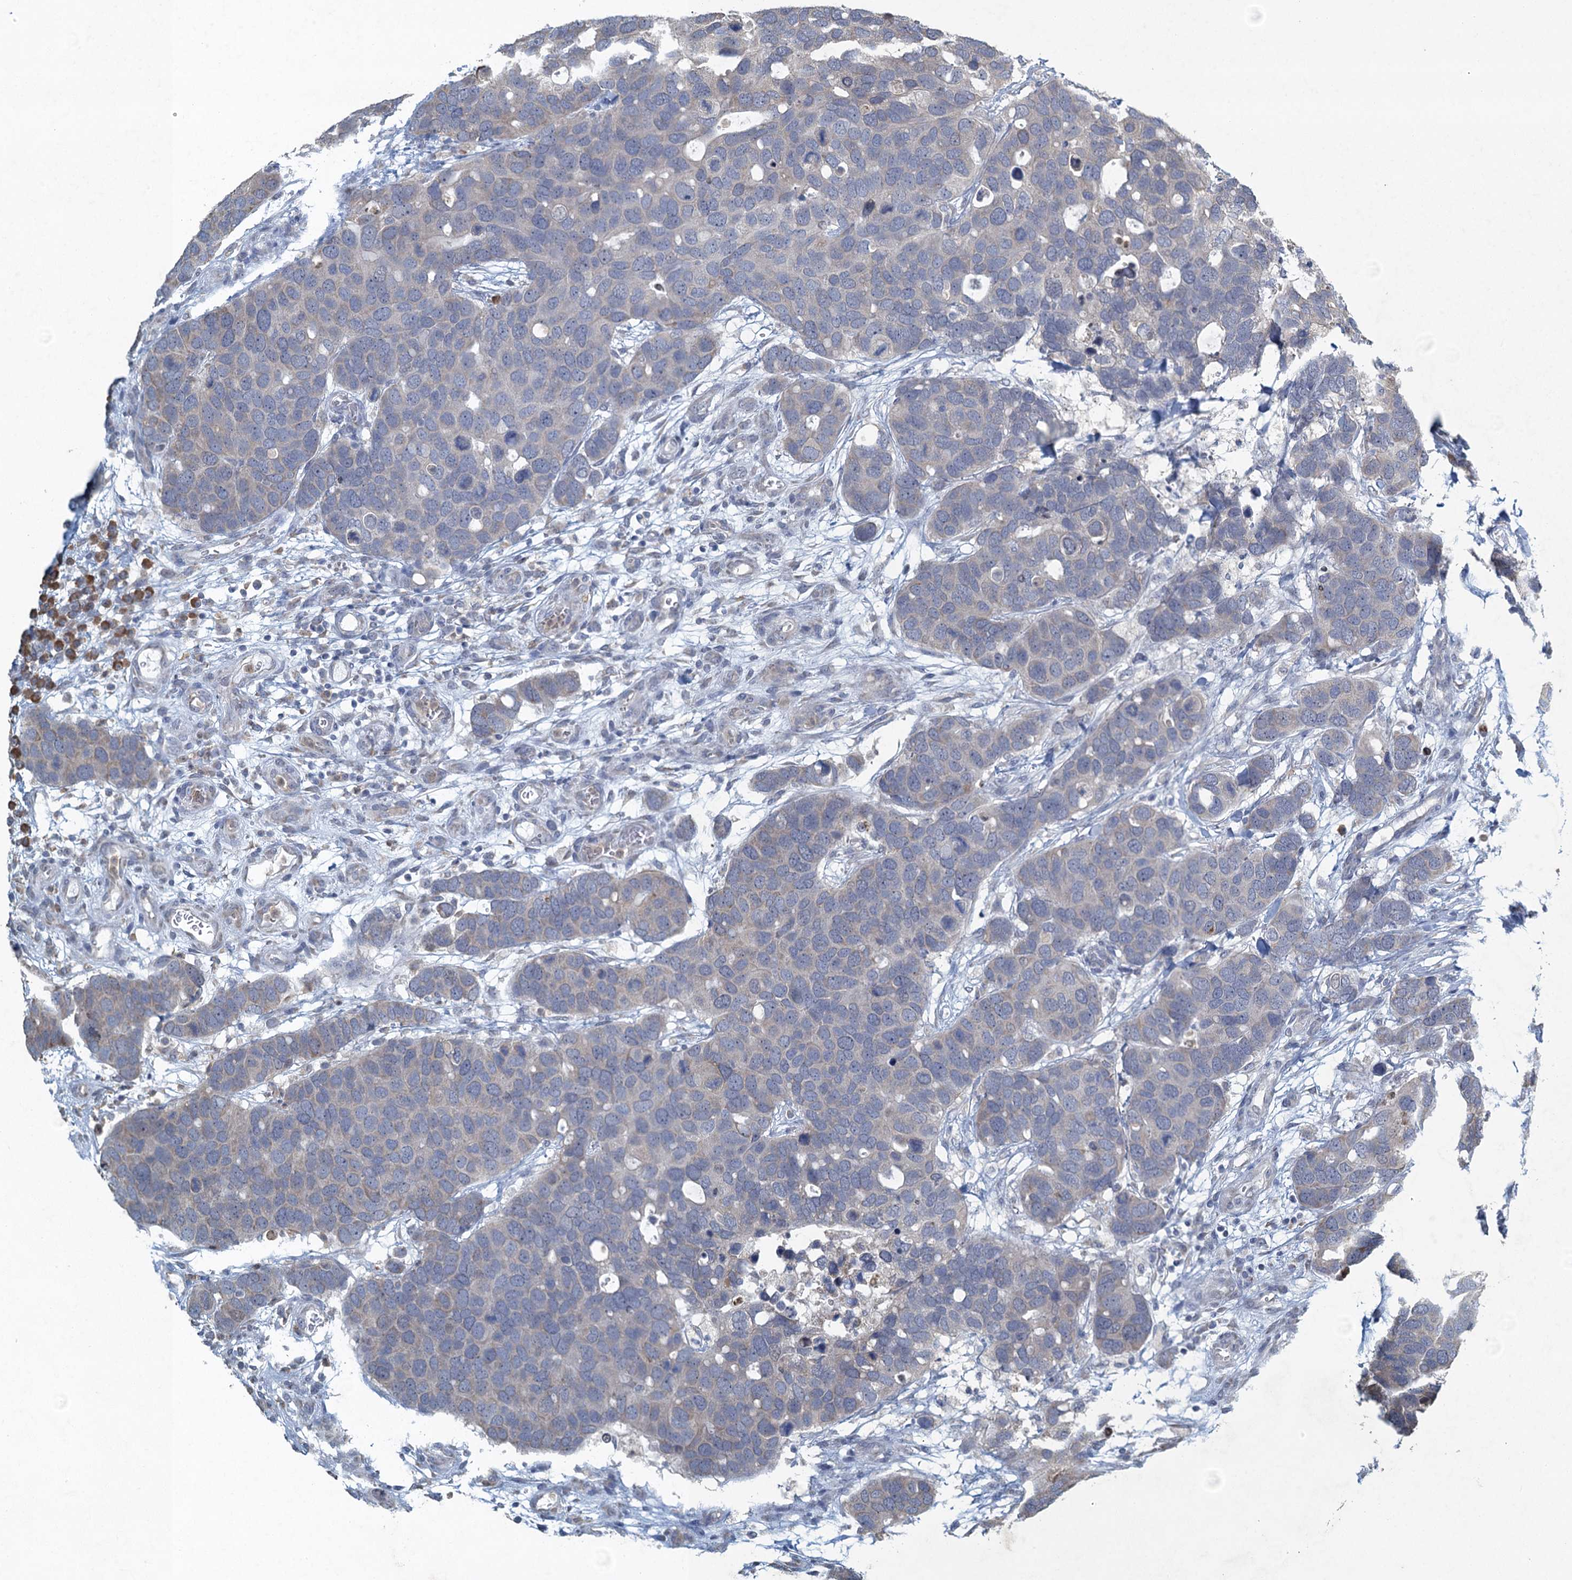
{"staining": {"intensity": "negative", "quantity": "none", "location": "none"}, "tissue": "breast cancer", "cell_type": "Tumor cells", "image_type": "cancer", "snomed": [{"axis": "morphology", "description": "Duct carcinoma"}, {"axis": "topography", "description": "Breast"}], "caption": "Histopathology image shows no significant protein expression in tumor cells of breast cancer (infiltrating ductal carcinoma). Brightfield microscopy of IHC stained with DAB (3,3'-diaminobenzidine) (brown) and hematoxylin (blue), captured at high magnification.", "gene": "TEX35", "patient": {"sex": "female", "age": 83}}